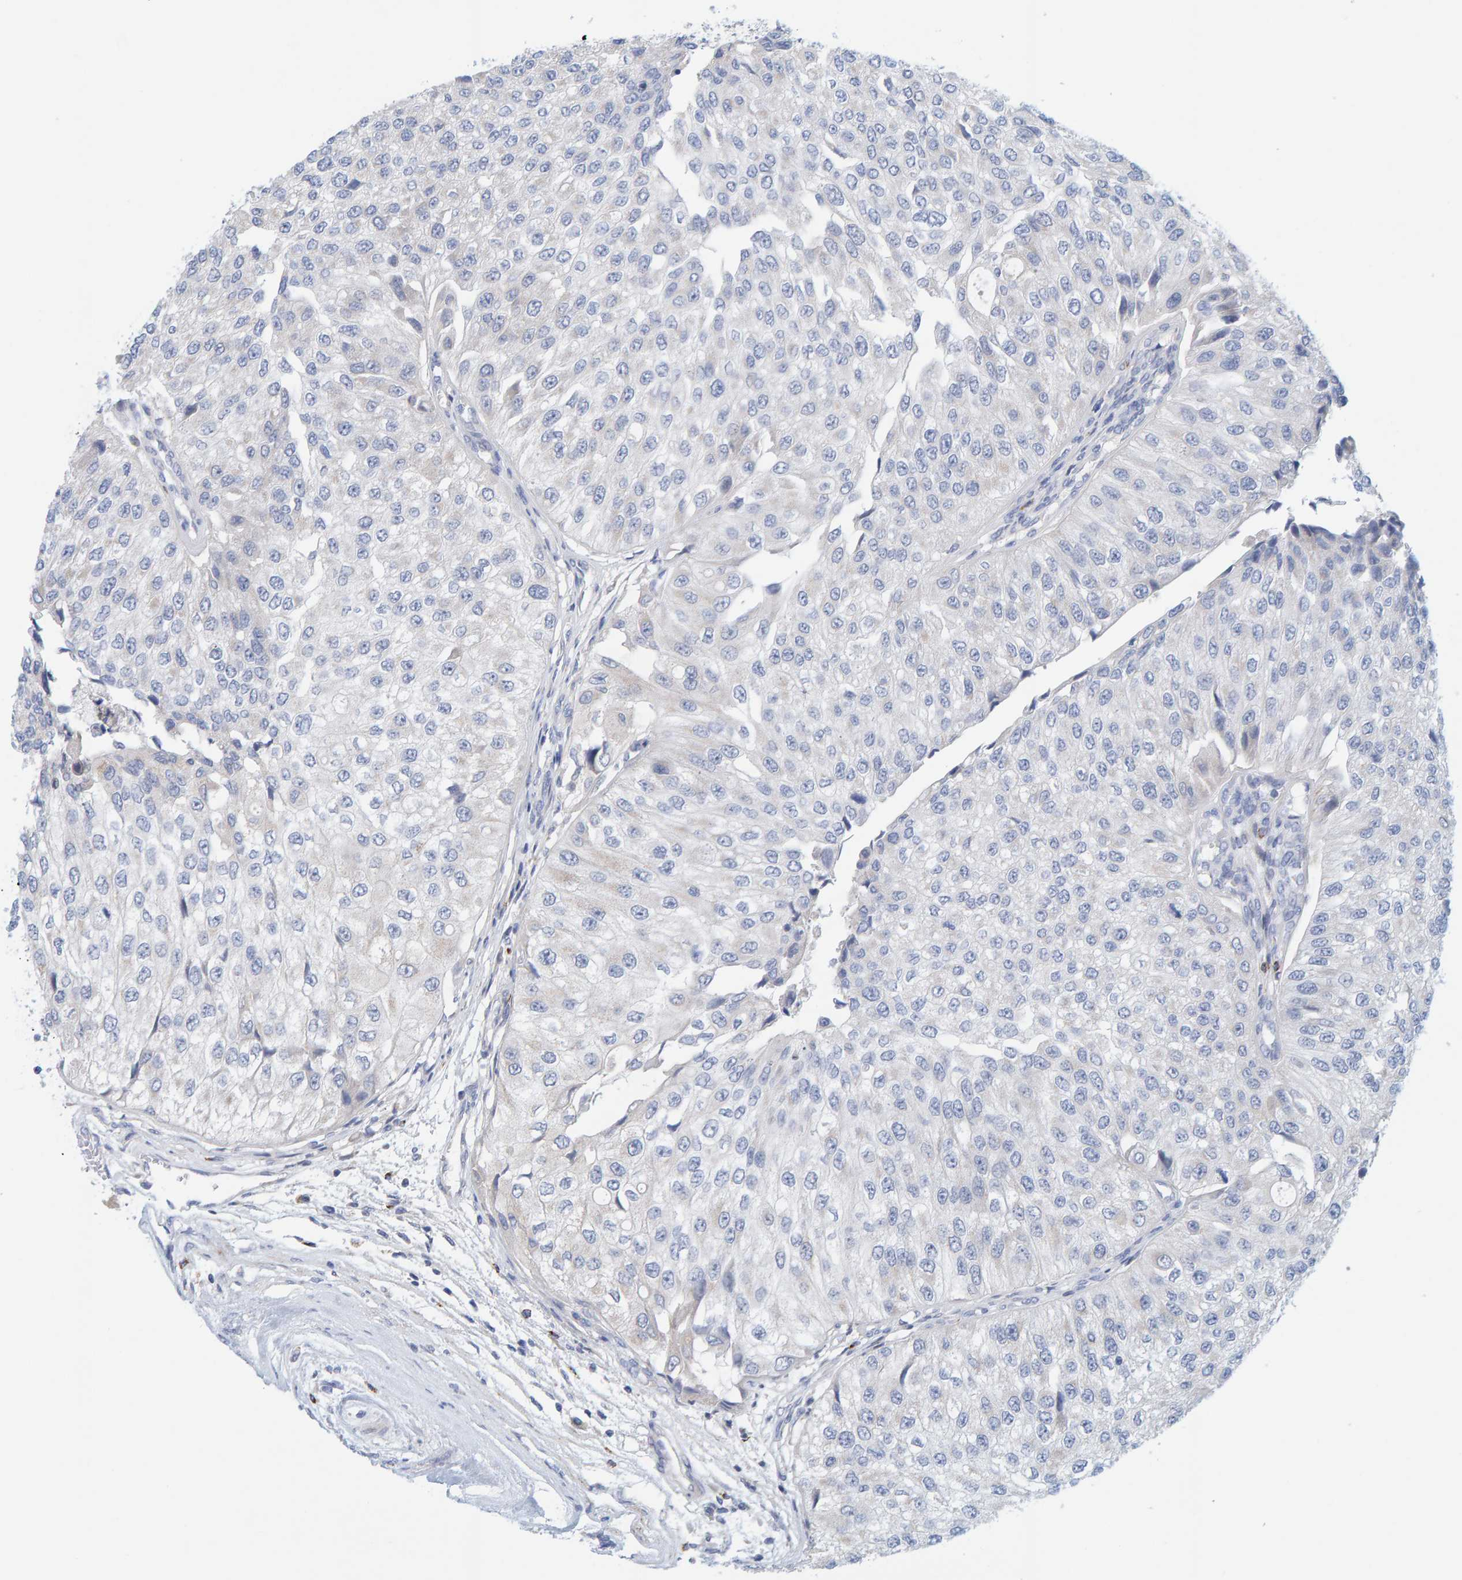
{"staining": {"intensity": "negative", "quantity": "none", "location": "none"}, "tissue": "urothelial cancer", "cell_type": "Tumor cells", "image_type": "cancer", "snomed": [{"axis": "morphology", "description": "Urothelial carcinoma, High grade"}, {"axis": "topography", "description": "Kidney"}, {"axis": "topography", "description": "Urinary bladder"}], "caption": "A micrograph of urothelial cancer stained for a protein reveals no brown staining in tumor cells.", "gene": "ZC3H3", "patient": {"sex": "male", "age": 77}}